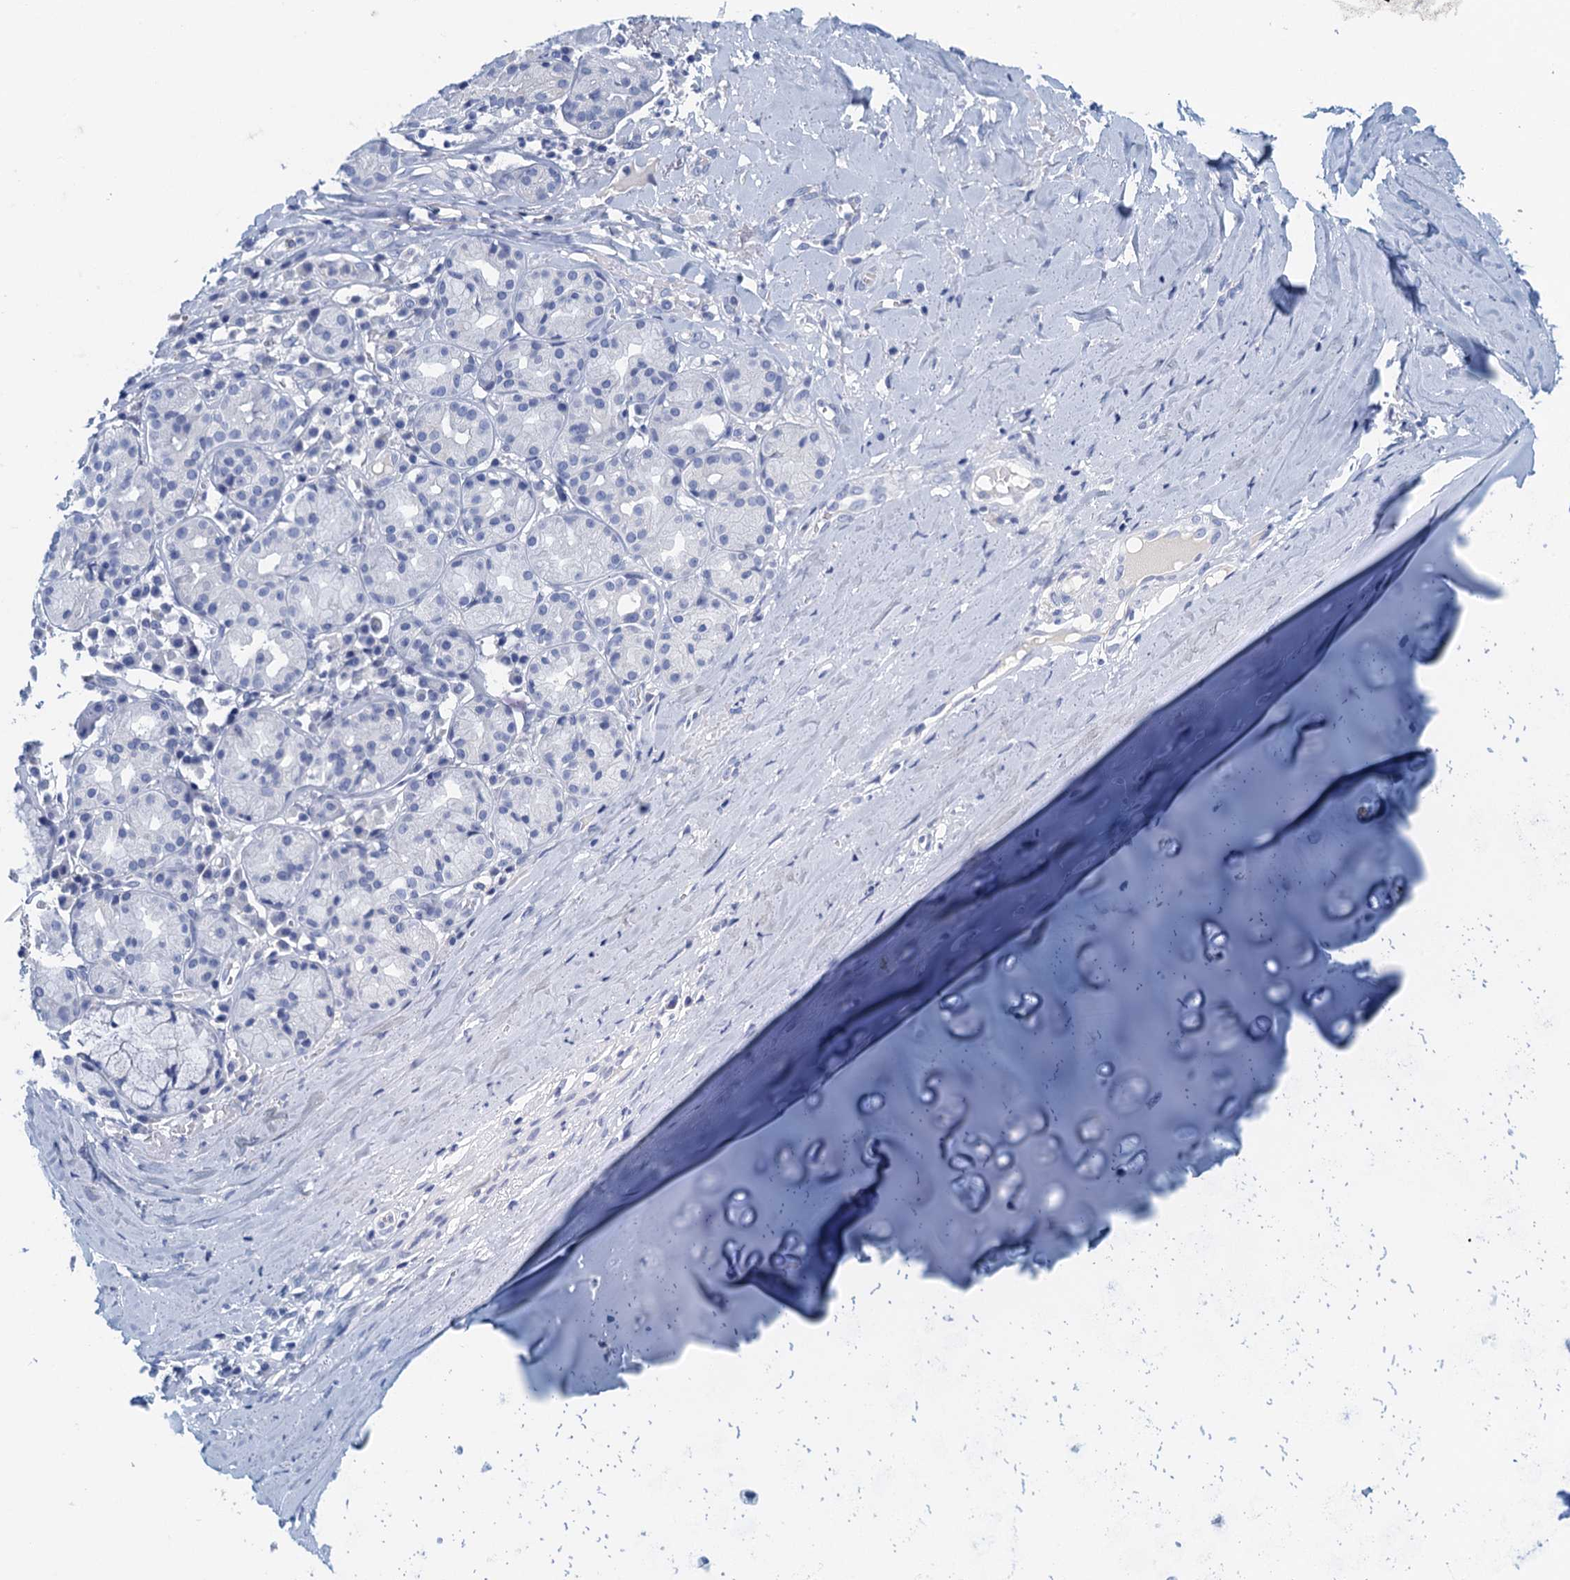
{"staining": {"intensity": "negative", "quantity": "none", "location": "none"}, "tissue": "adipose tissue", "cell_type": "Adipocytes", "image_type": "normal", "snomed": [{"axis": "morphology", "description": "Normal tissue, NOS"}, {"axis": "morphology", "description": "Basal cell carcinoma"}, {"axis": "topography", "description": "Cartilage tissue"}, {"axis": "topography", "description": "Nasopharynx"}, {"axis": "topography", "description": "Oral tissue"}], "caption": "This is an immunohistochemistry (IHC) micrograph of unremarkable adipose tissue. There is no expression in adipocytes.", "gene": "CYP51A1", "patient": {"sex": "female", "age": 77}}